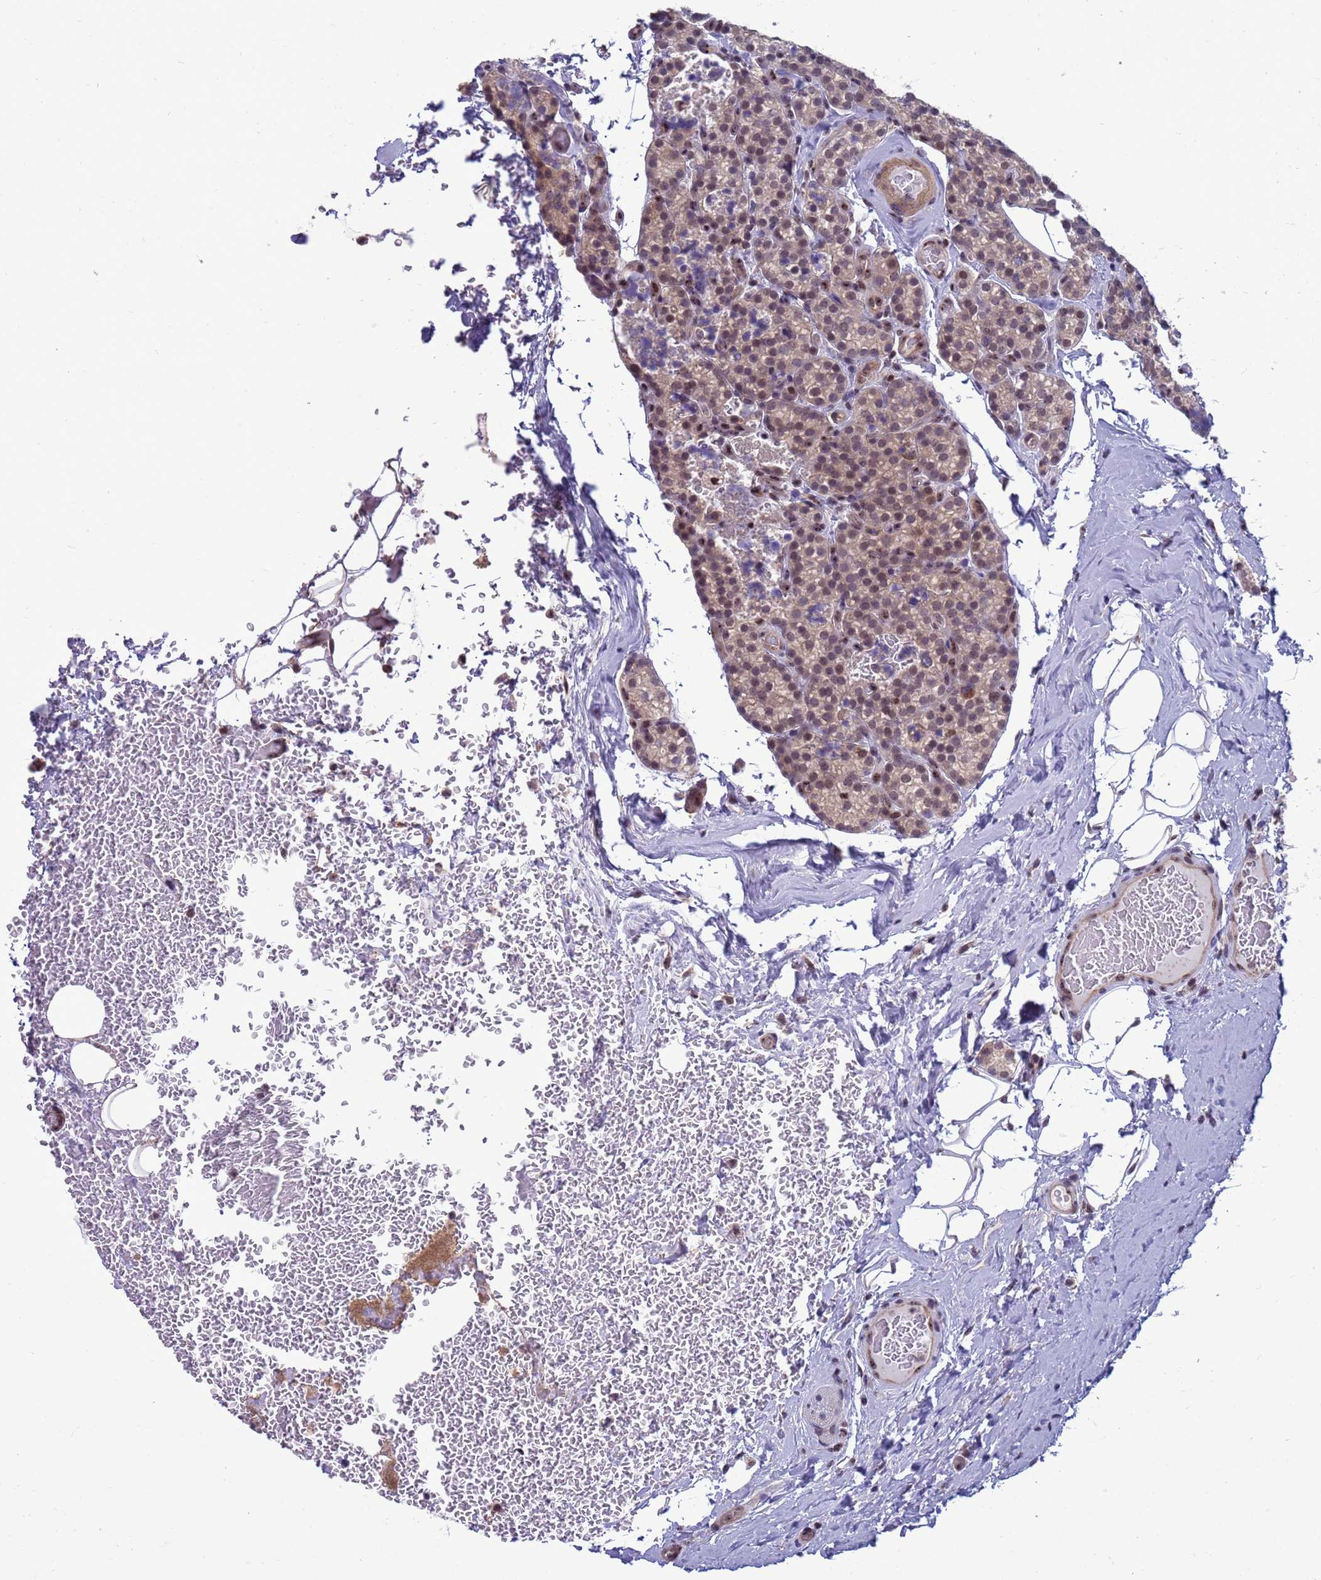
{"staining": {"intensity": "moderate", "quantity": ">75%", "location": "cytoplasmic/membranous,nuclear"}, "tissue": "parathyroid gland", "cell_type": "Glandular cells", "image_type": "normal", "snomed": [{"axis": "morphology", "description": "Normal tissue, NOS"}, {"axis": "topography", "description": "Parathyroid gland"}], "caption": "A brown stain shows moderate cytoplasmic/membranous,nuclear positivity of a protein in glandular cells of normal human parathyroid gland.", "gene": "NSL1", "patient": {"sex": "female", "age": 45}}